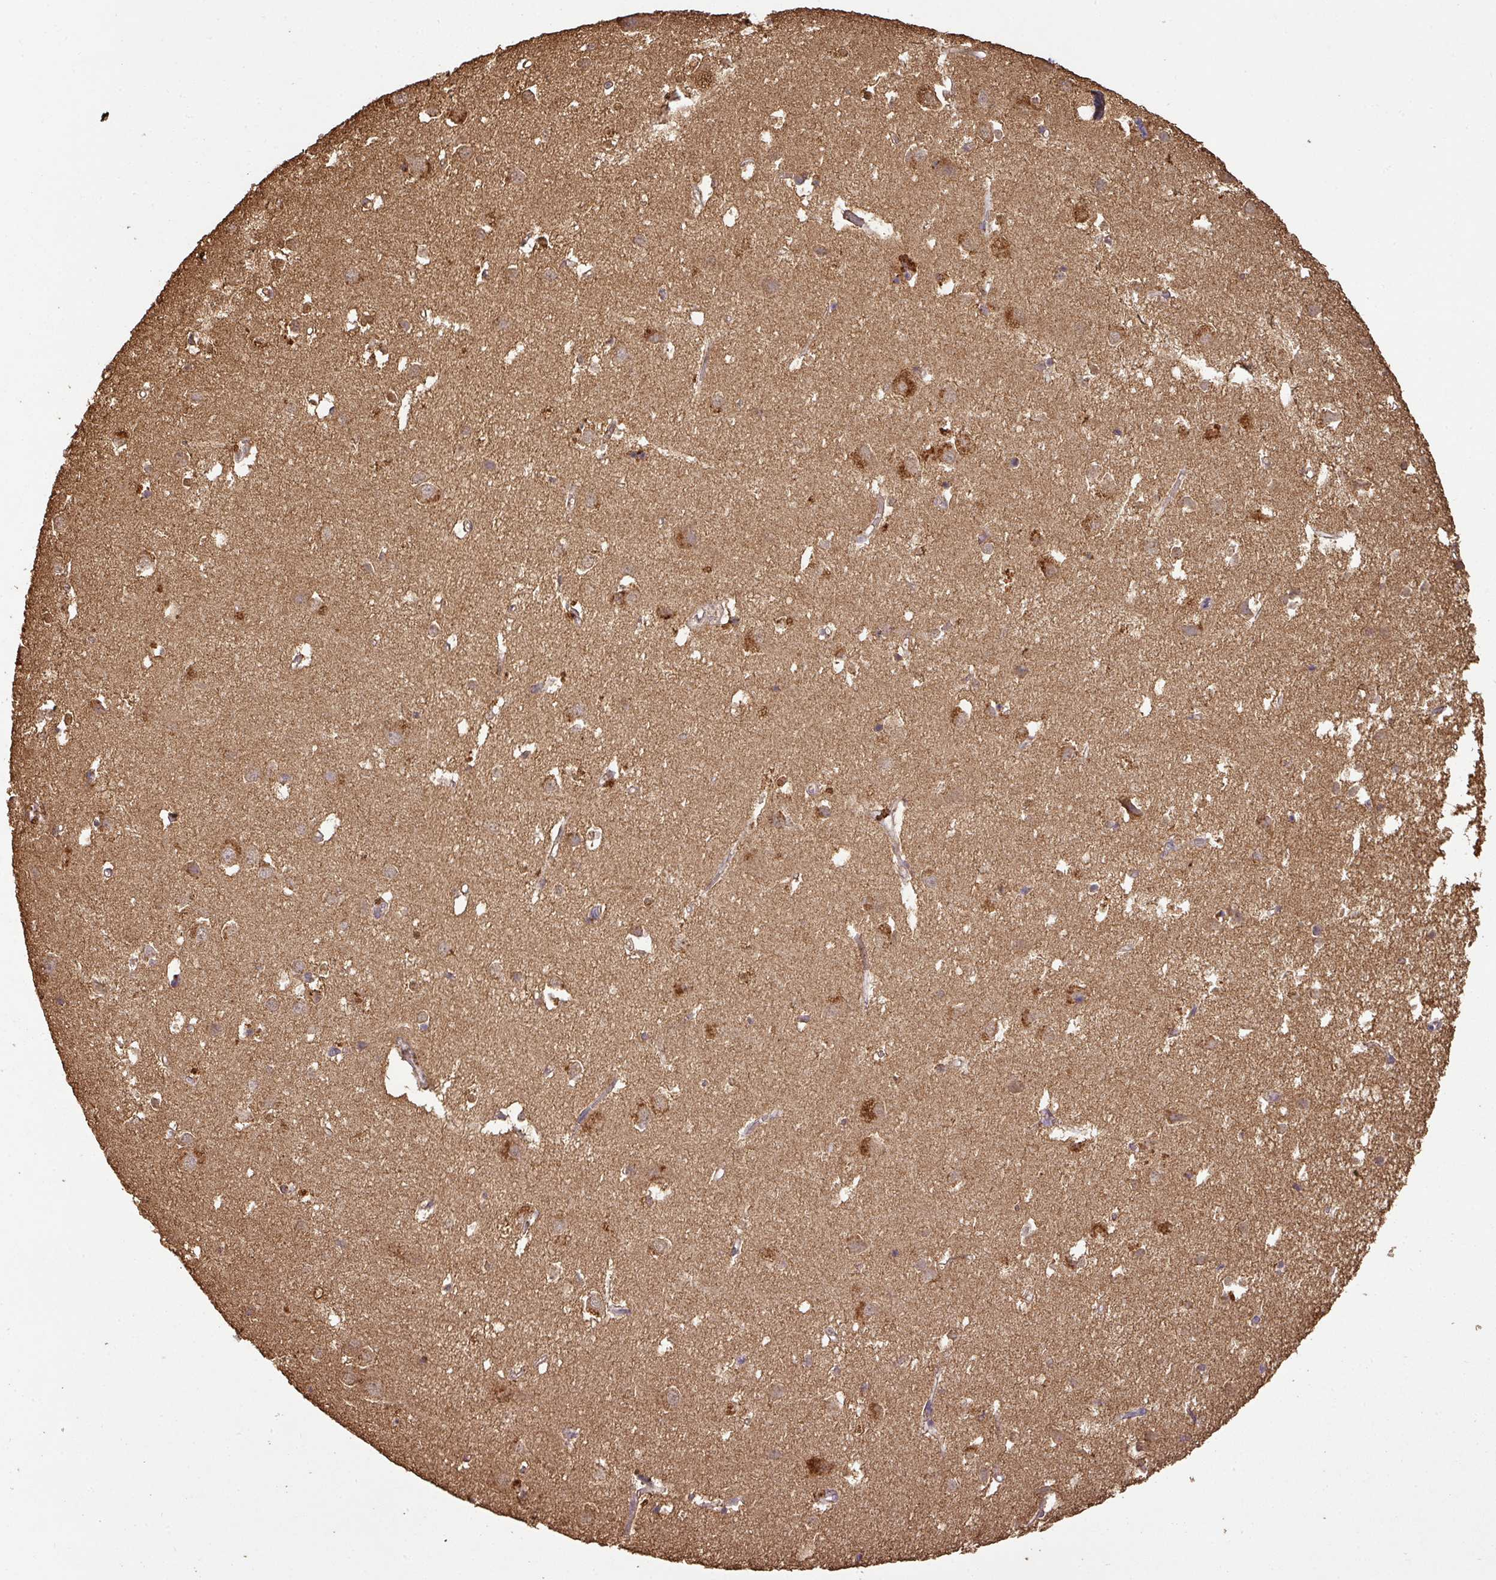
{"staining": {"intensity": "weak", "quantity": ">75%", "location": "cytoplasmic/membranous"}, "tissue": "cerebral cortex", "cell_type": "Endothelial cells", "image_type": "normal", "snomed": [{"axis": "morphology", "description": "Normal tissue, NOS"}, {"axis": "topography", "description": "Cerebral cortex"}], "caption": "An immunohistochemistry photomicrograph of unremarkable tissue is shown. Protein staining in brown shows weak cytoplasmic/membranous positivity in cerebral cortex within endothelial cells. (DAB = brown stain, brightfield microscopy at high magnification).", "gene": "ATAT1", "patient": {"sex": "male", "age": 70}}